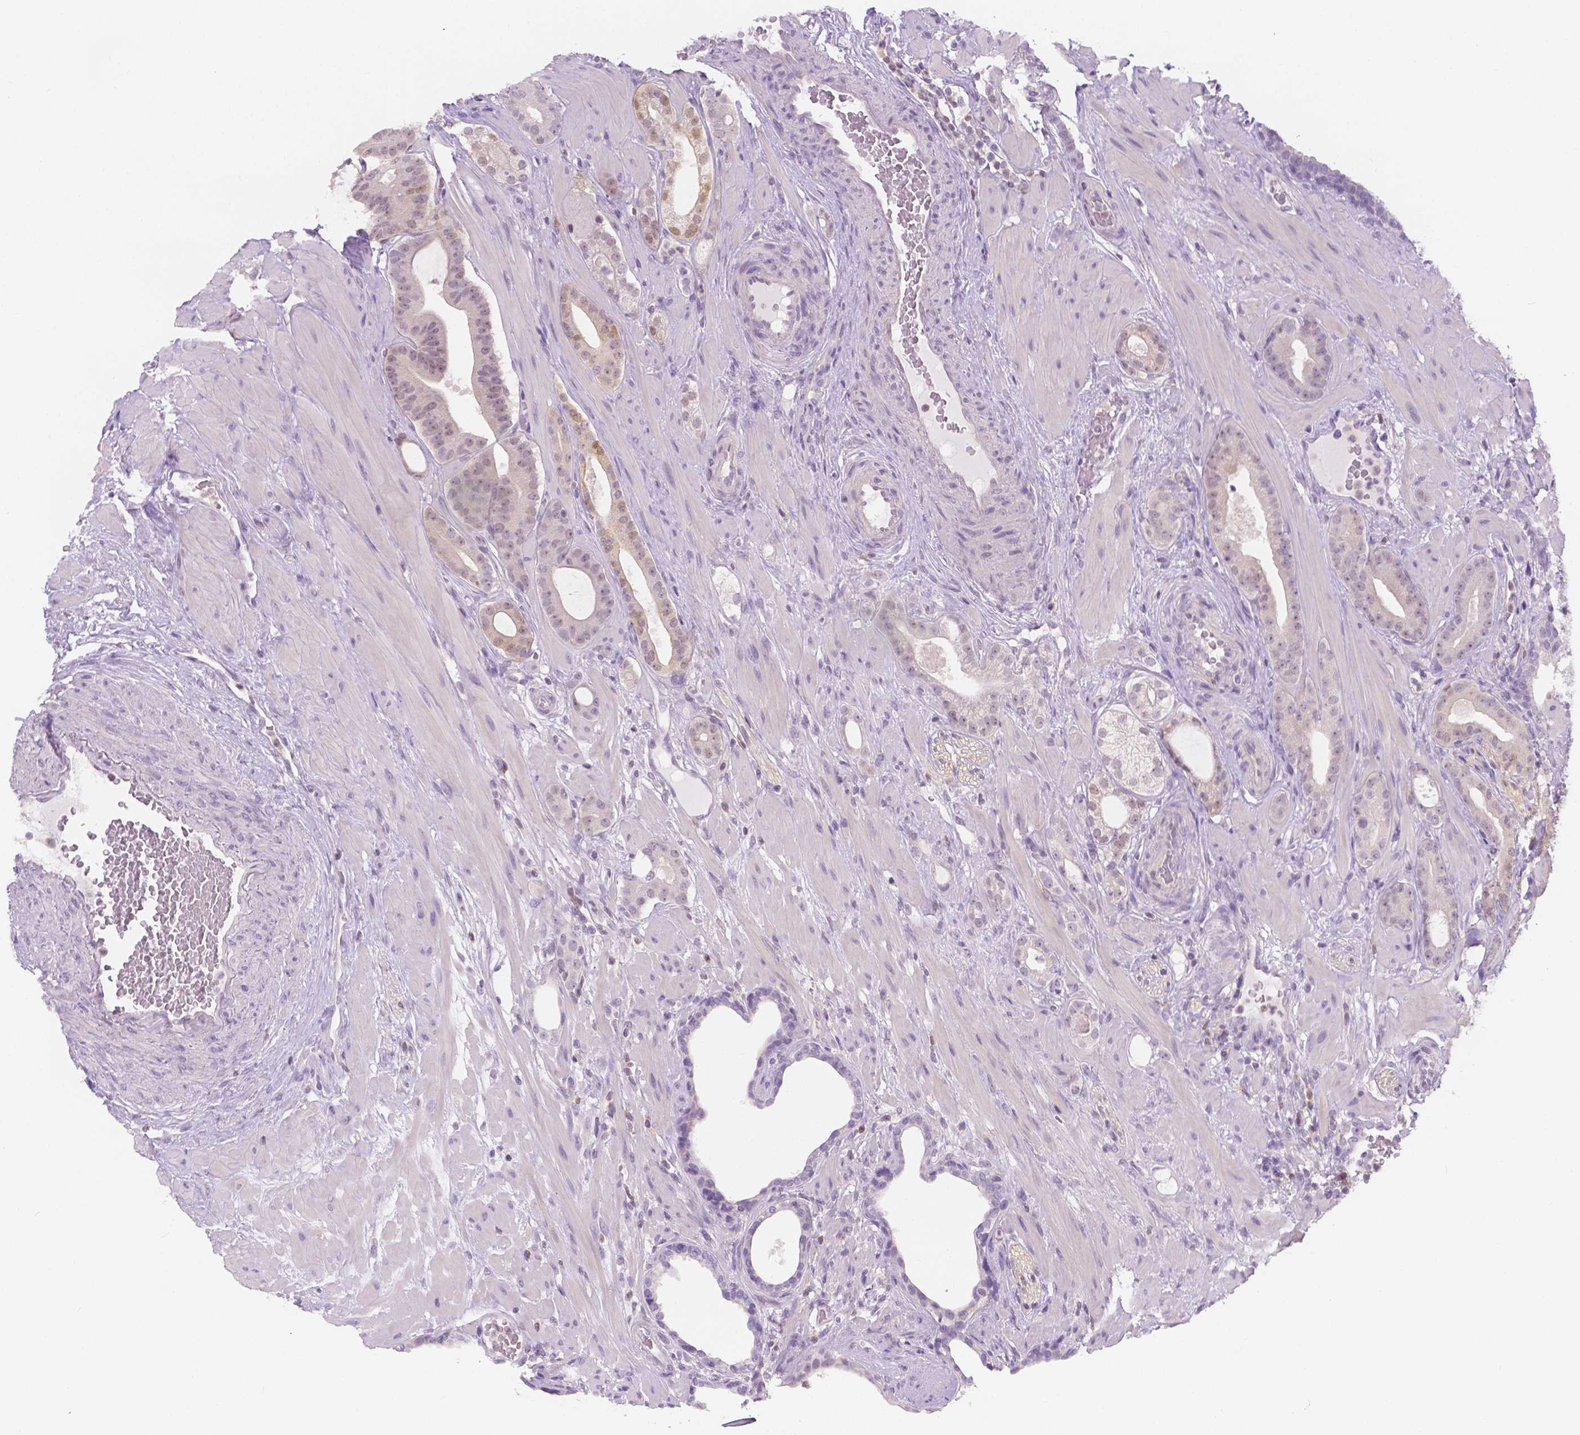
{"staining": {"intensity": "weak", "quantity": "<25%", "location": "cytoplasmic/membranous,nuclear"}, "tissue": "prostate cancer", "cell_type": "Tumor cells", "image_type": "cancer", "snomed": [{"axis": "morphology", "description": "Adenocarcinoma, Low grade"}, {"axis": "topography", "description": "Prostate"}], "caption": "Tumor cells show no significant staining in prostate adenocarcinoma (low-grade).", "gene": "SGTB", "patient": {"sex": "male", "age": 57}}